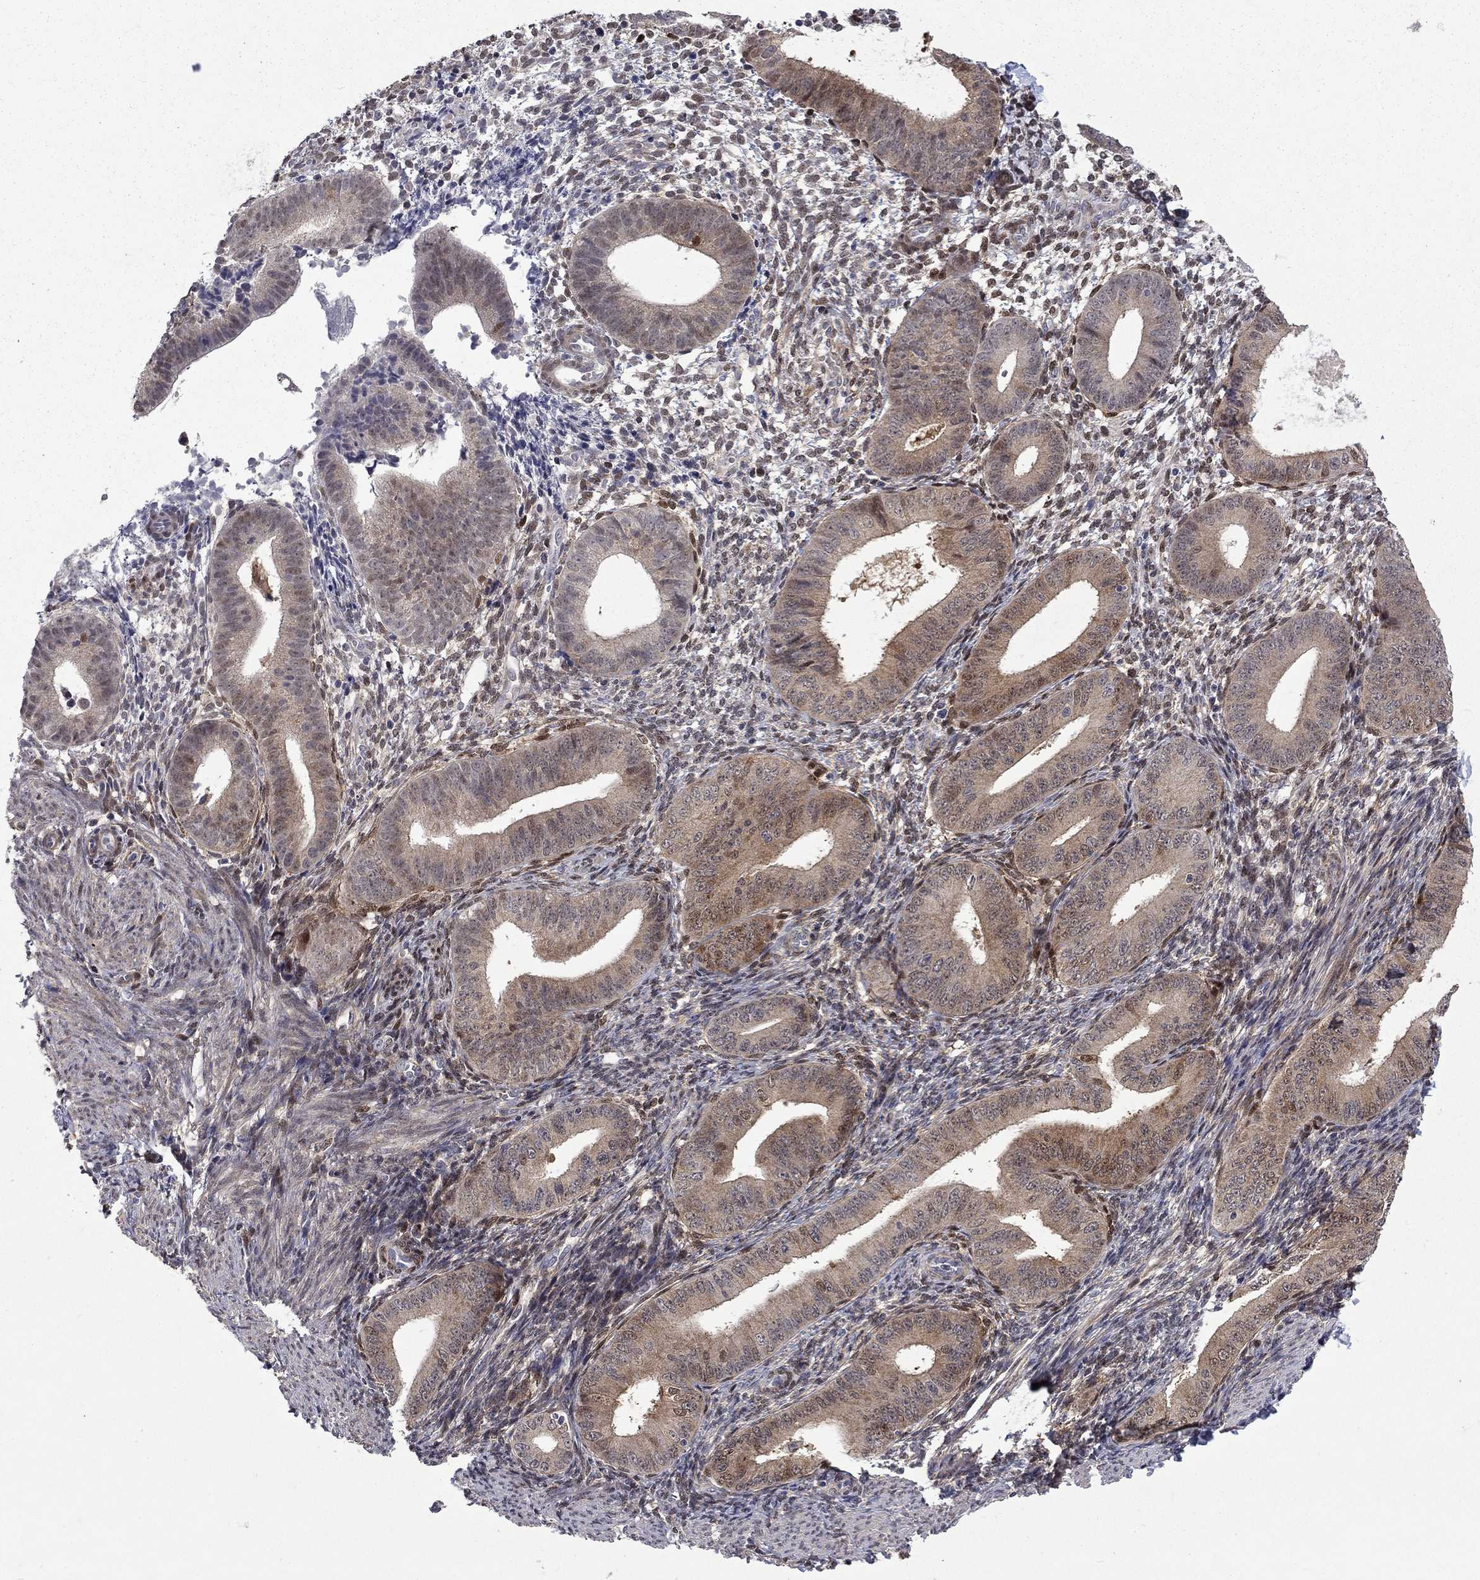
{"staining": {"intensity": "negative", "quantity": "none", "location": "none"}, "tissue": "endometrium", "cell_type": "Cells in endometrial stroma", "image_type": "normal", "snomed": [{"axis": "morphology", "description": "Normal tissue, NOS"}, {"axis": "topography", "description": "Endometrium"}], "caption": "Human endometrium stained for a protein using immunohistochemistry (IHC) reveals no positivity in cells in endometrial stroma.", "gene": "CBR1", "patient": {"sex": "female", "age": 39}}